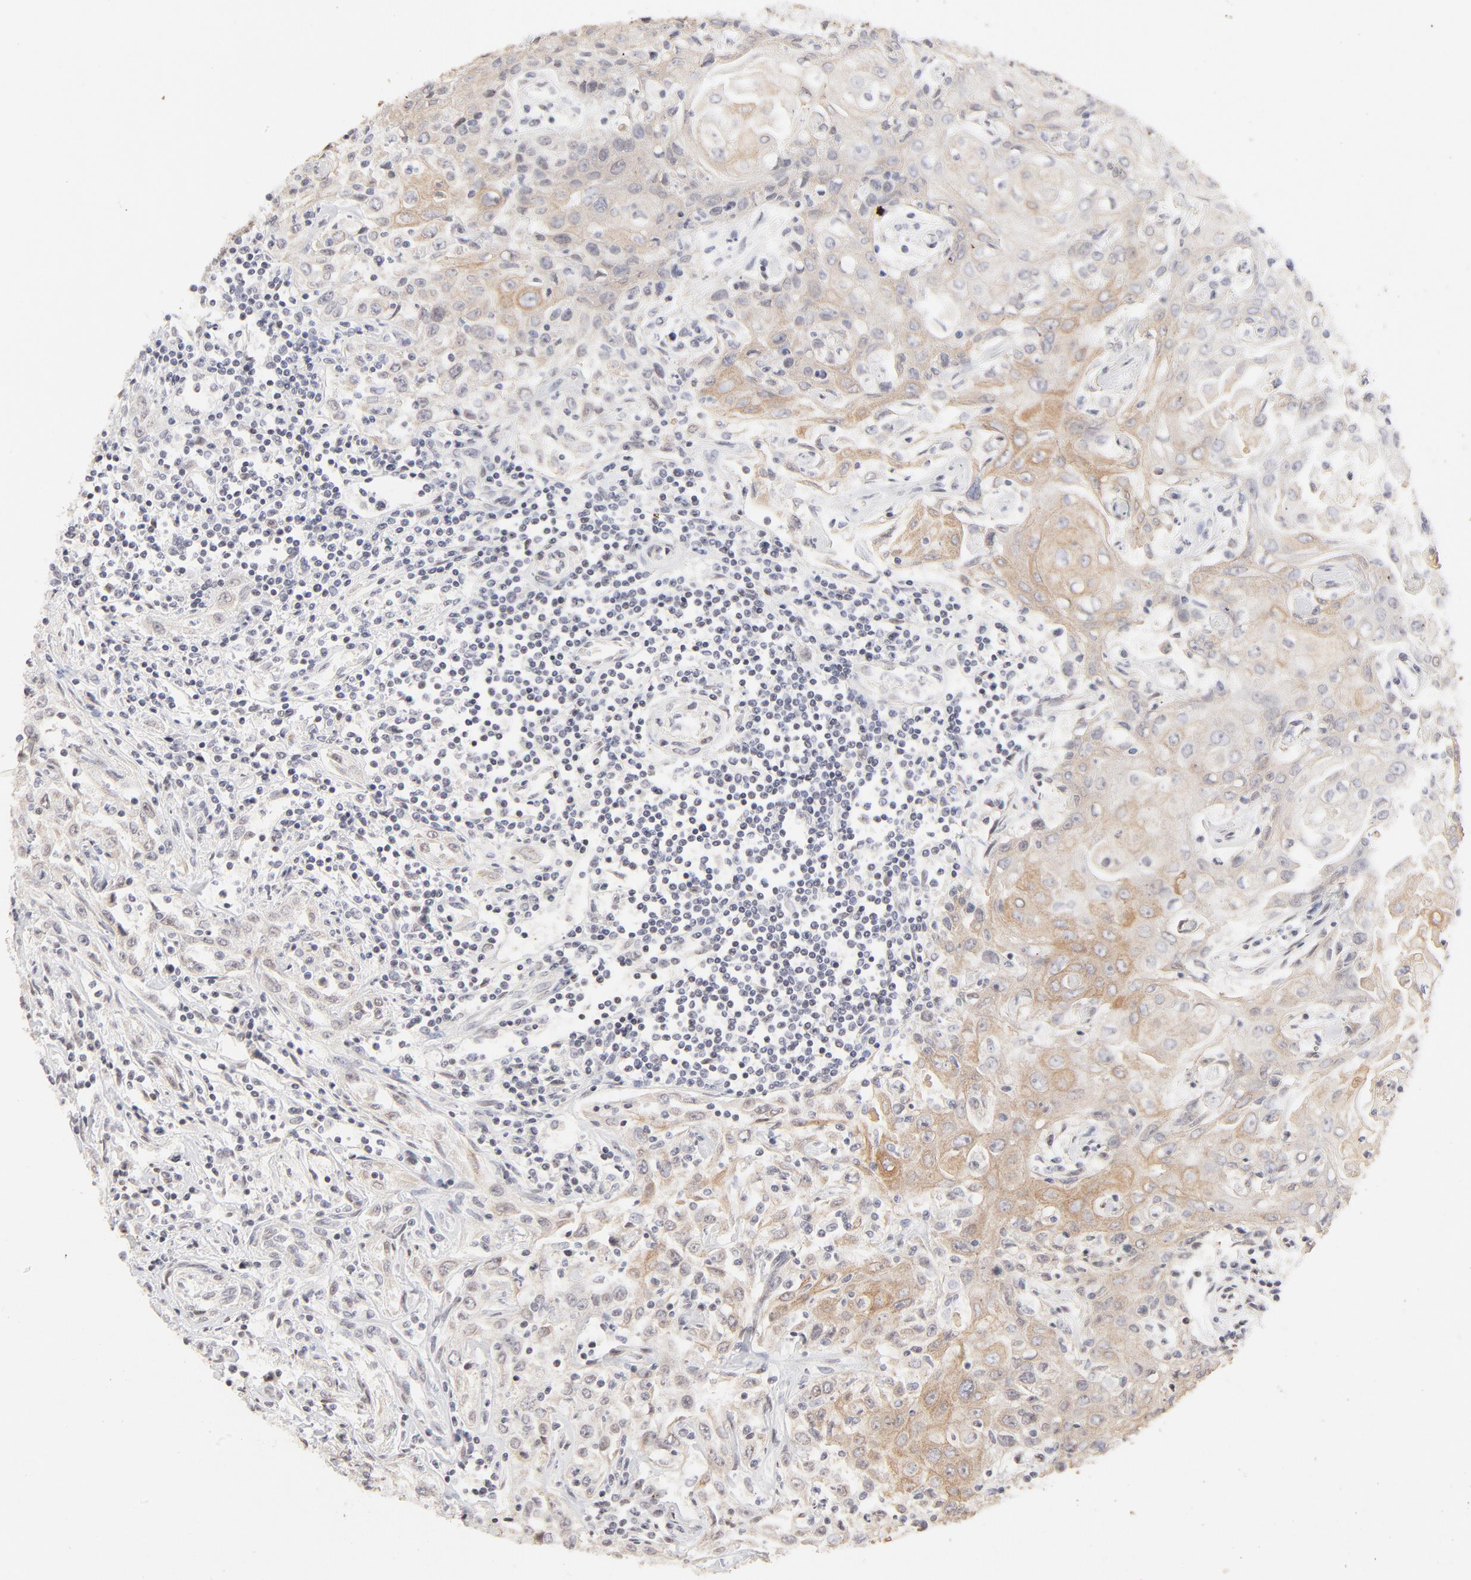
{"staining": {"intensity": "weak", "quantity": "<25%", "location": "cytoplasmic/membranous"}, "tissue": "head and neck cancer", "cell_type": "Tumor cells", "image_type": "cancer", "snomed": [{"axis": "morphology", "description": "Squamous cell carcinoma, NOS"}, {"axis": "topography", "description": "Oral tissue"}, {"axis": "topography", "description": "Head-Neck"}], "caption": "Head and neck squamous cell carcinoma stained for a protein using IHC displays no expression tumor cells.", "gene": "PBX3", "patient": {"sex": "female", "age": 76}}